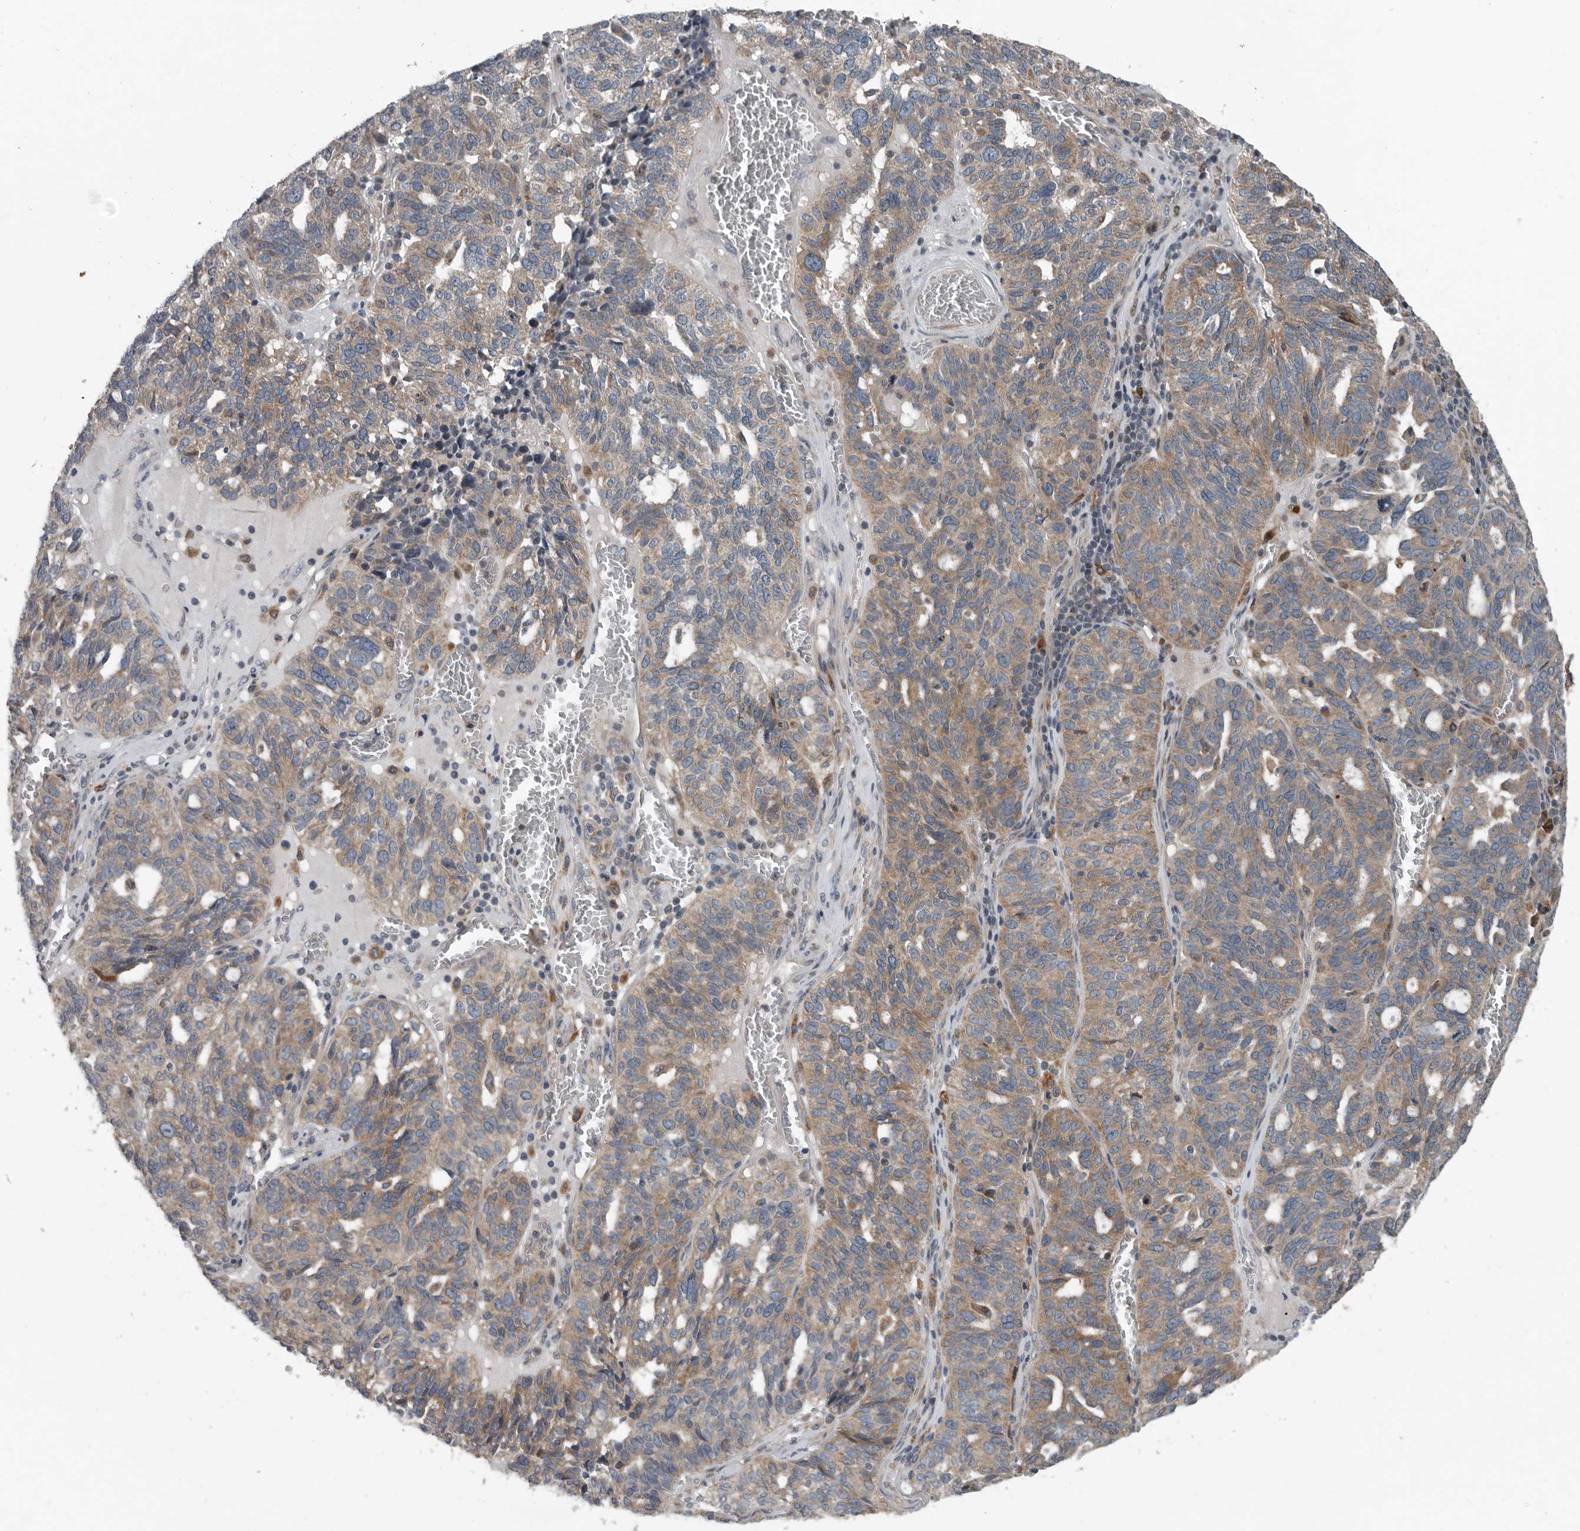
{"staining": {"intensity": "moderate", "quantity": ">75%", "location": "cytoplasmic/membranous"}, "tissue": "ovarian cancer", "cell_type": "Tumor cells", "image_type": "cancer", "snomed": [{"axis": "morphology", "description": "Cystadenocarcinoma, serous, NOS"}, {"axis": "topography", "description": "Ovary"}], "caption": "Protein positivity by immunohistochemistry shows moderate cytoplasmic/membranous positivity in approximately >75% of tumor cells in ovarian cancer.", "gene": "TMEM199", "patient": {"sex": "female", "age": 59}}